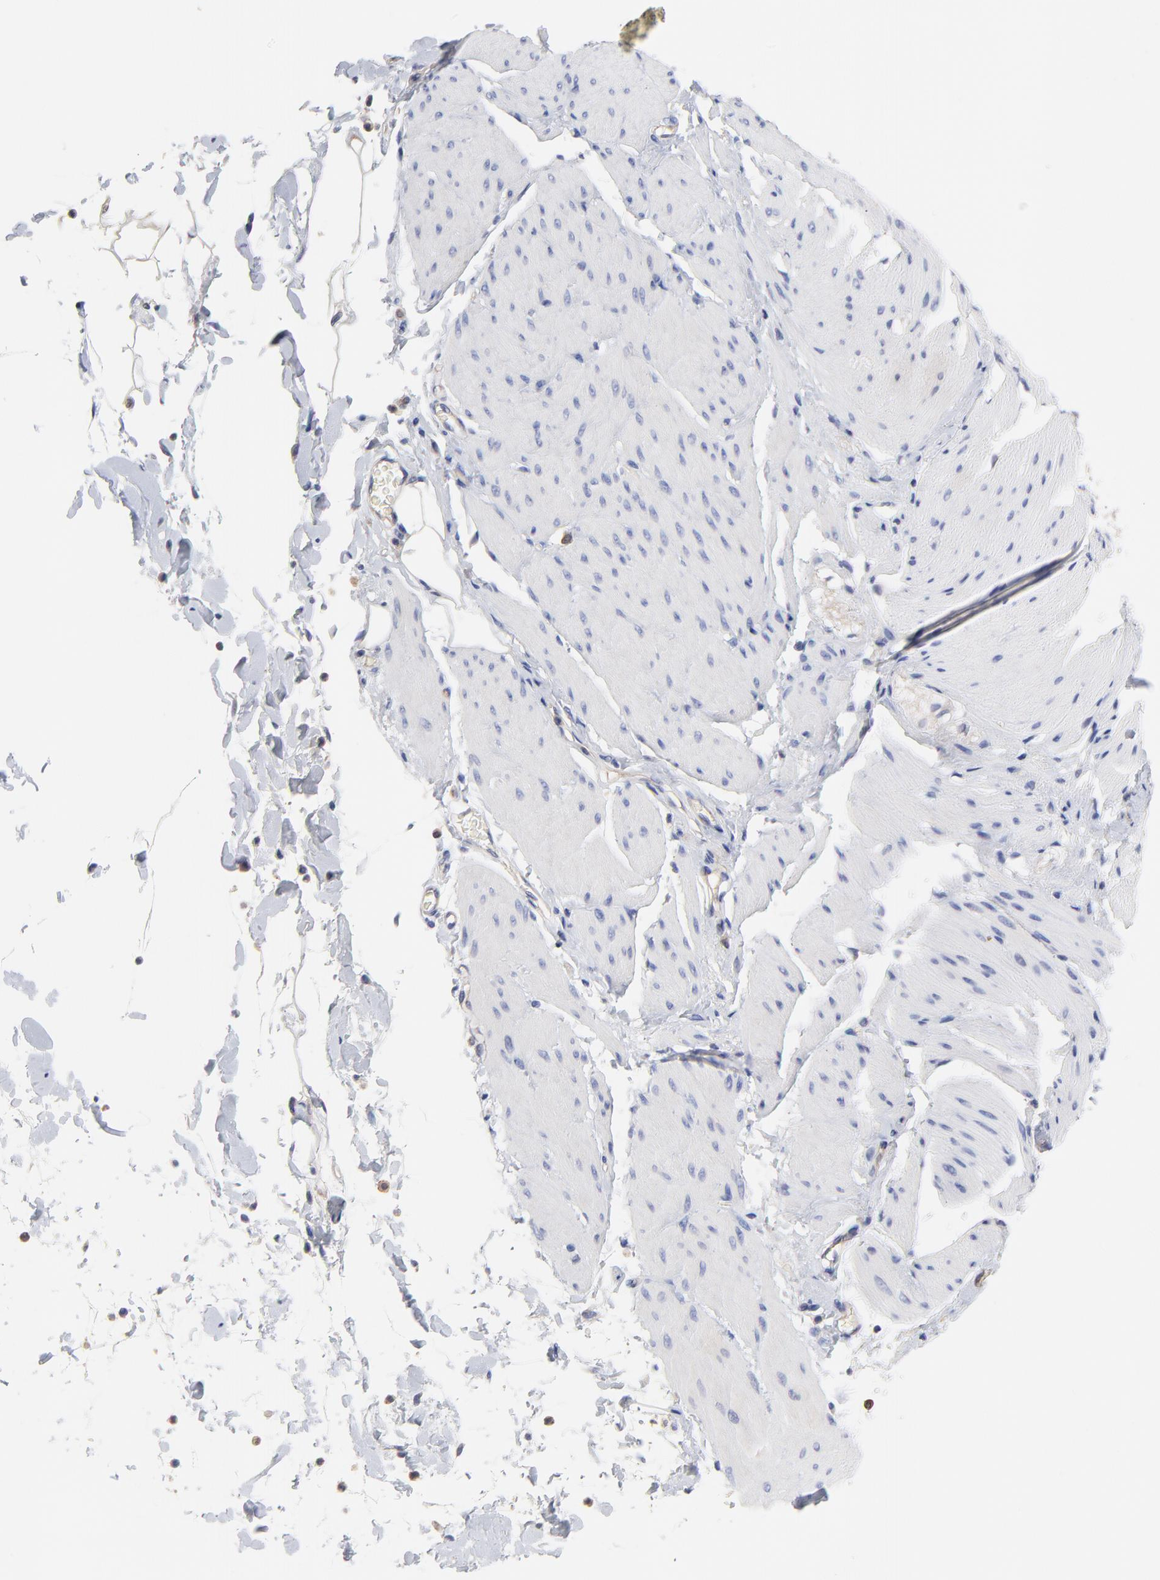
{"staining": {"intensity": "negative", "quantity": "none", "location": "none"}, "tissue": "smooth muscle", "cell_type": "Smooth muscle cells", "image_type": "normal", "snomed": [{"axis": "morphology", "description": "Normal tissue, NOS"}, {"axis": "topography", "description": "Smooth muscle"}, {"axis": "topography", "description": "Colon"}], "caption": "Immunohistochemistry (IHC) of unremarkable human smooth muscle shows no staining in smooth muscle cells. (Brightfield microscopy of DAB (3,3'-diaminobenzidine) IHC at high magnification).", "gene": "FBXL2", "patient": {"sex": "male", "age": 67}}